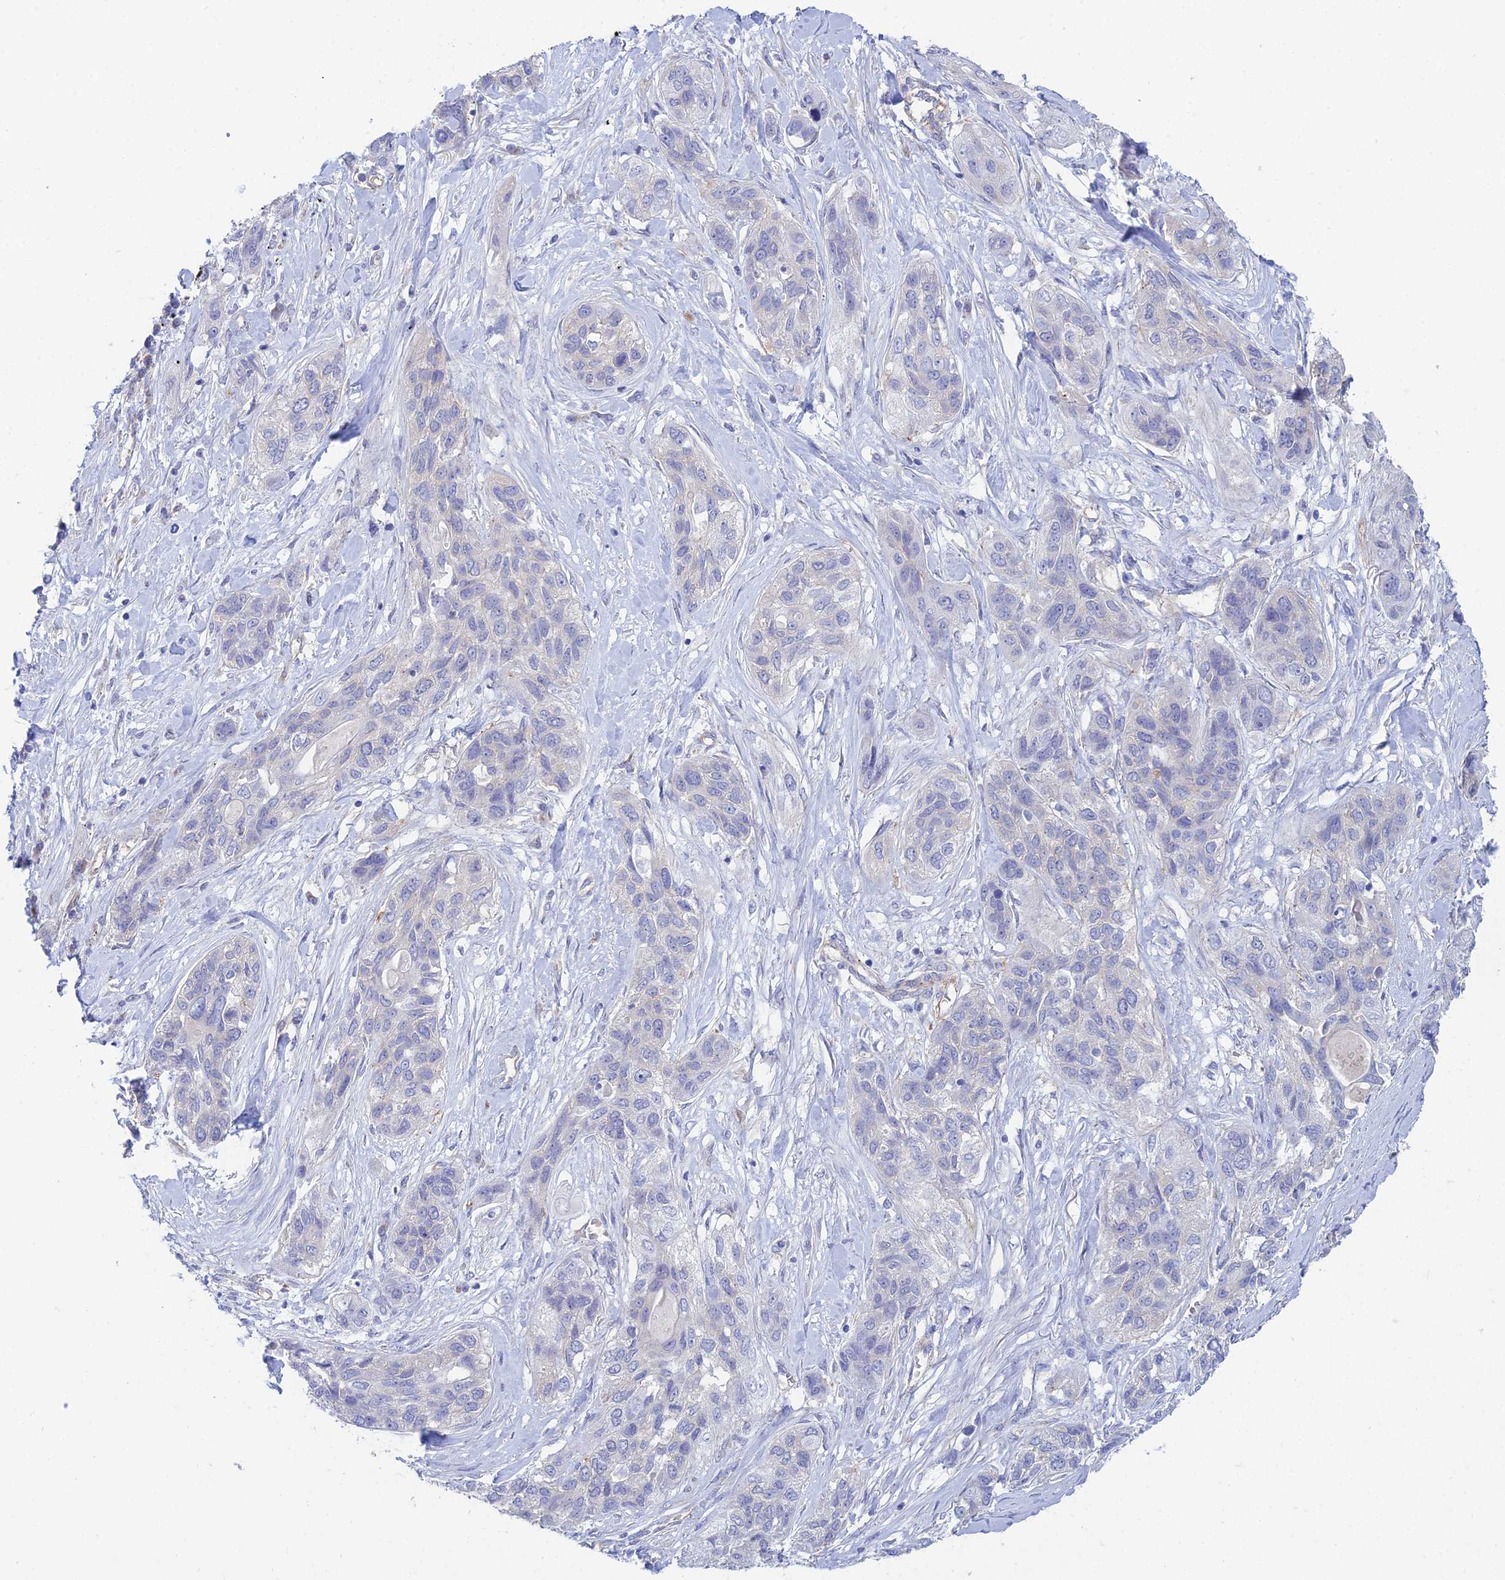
{"staining": {"intensity": "negative", "quantity": "none", "location": "none"}, "tissue": "lung cancer", "cell_type": "Tumor cells", "image_type": "cancer", "snomed": [{"axis": "morphology", "description": "Squamous cell carcinoma, NOS"}, {"axis": "topography", "description": "Lung"}], "caption": "This photomicrograph is of squamous cell carcinoma (lung) stained with IHC to label a protein in brown with the nuclei are counter-stained blue. There is no positivity in tumor cells. (DAB IHC visualized using brightfield microscopy, high magnification).", "gene": "ZNF564", "patient": {"sex": "female", "age": 70}}